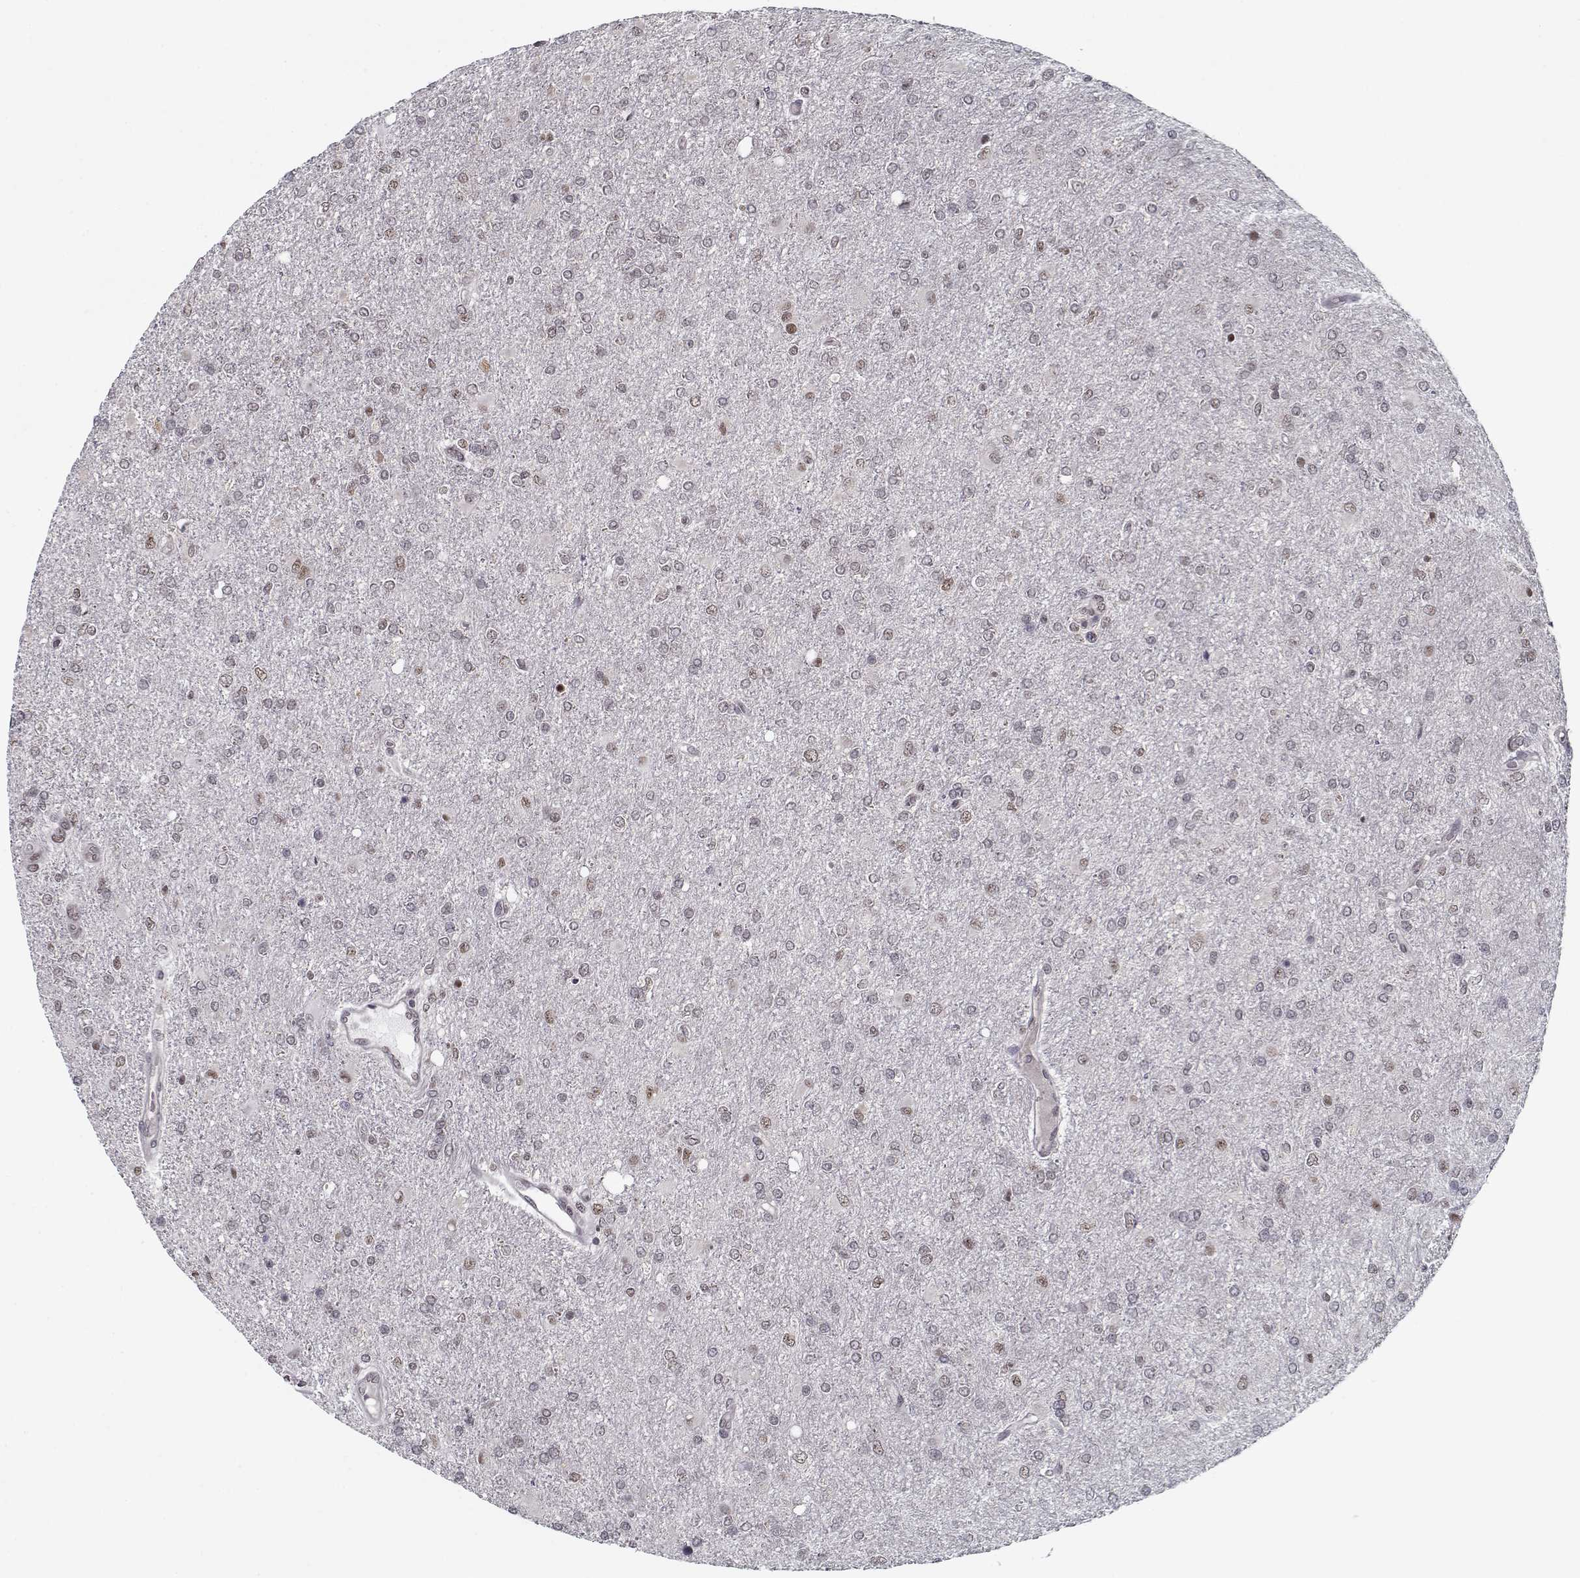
{"staining": {"intensity": "negative", "quantity": "none", "location": "none"}, "tissue": "glioma", "cell_type": "Tumor cells", "image_type": "cancer", "snomed": [{"axis": "morphology", "description": "Glioma, malignant, High grade"}, {"axis": "topography", "description": "Cerebral cortex"}], "caption": "Image shows no significant protein expression in tumor cells of malignant glioma (high-grade).", "gene": "TESPA1", "patient": {"sex": "male", "age": 70}}